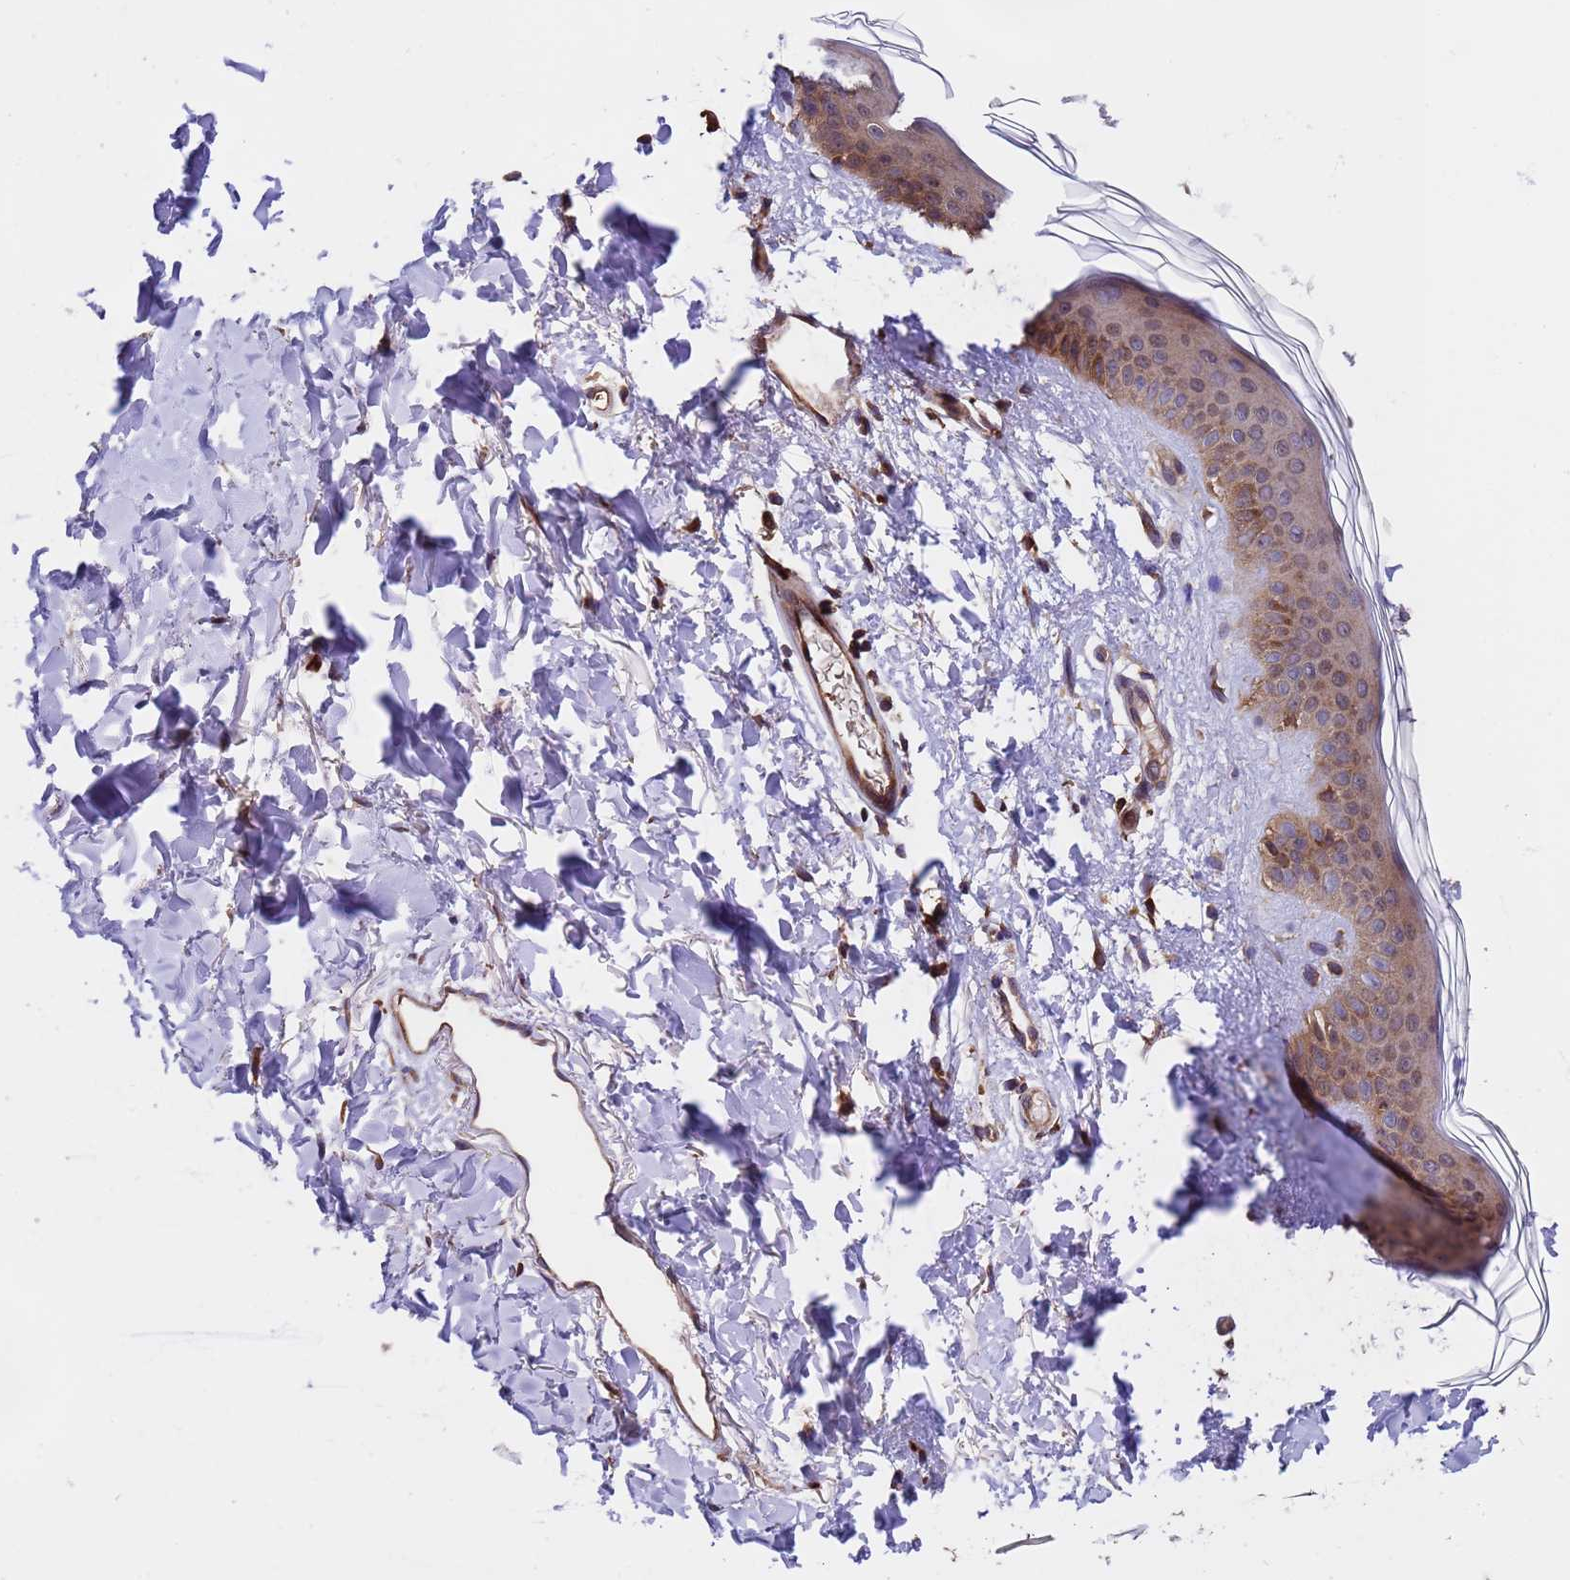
{"staining": {"intensity": "moderate", "quantity": ">75%", "location": "cytoplasmic/membranous"}, "tissue": "skin", "cell_type": "Fibroblasts", "image_type": "normal", "snomed": [{"axis": "morphology", "description": "Normal tissue, NOS"}, {"axis": "topography", "description": "Skin"}], "caption": "High-magnification brightfield microscopy of normal skin stained with DAB (brown) and counterstained with hematoxylin (blue). fibroblasts exhibit moderate cytoplasmic/membranous positivity is appreciated in about>75% of cells. The protein is shown in brown color, while the nuclei are stained blue.", "gene": "TSR3", "patient": {"sex": "female", "age": 58}}